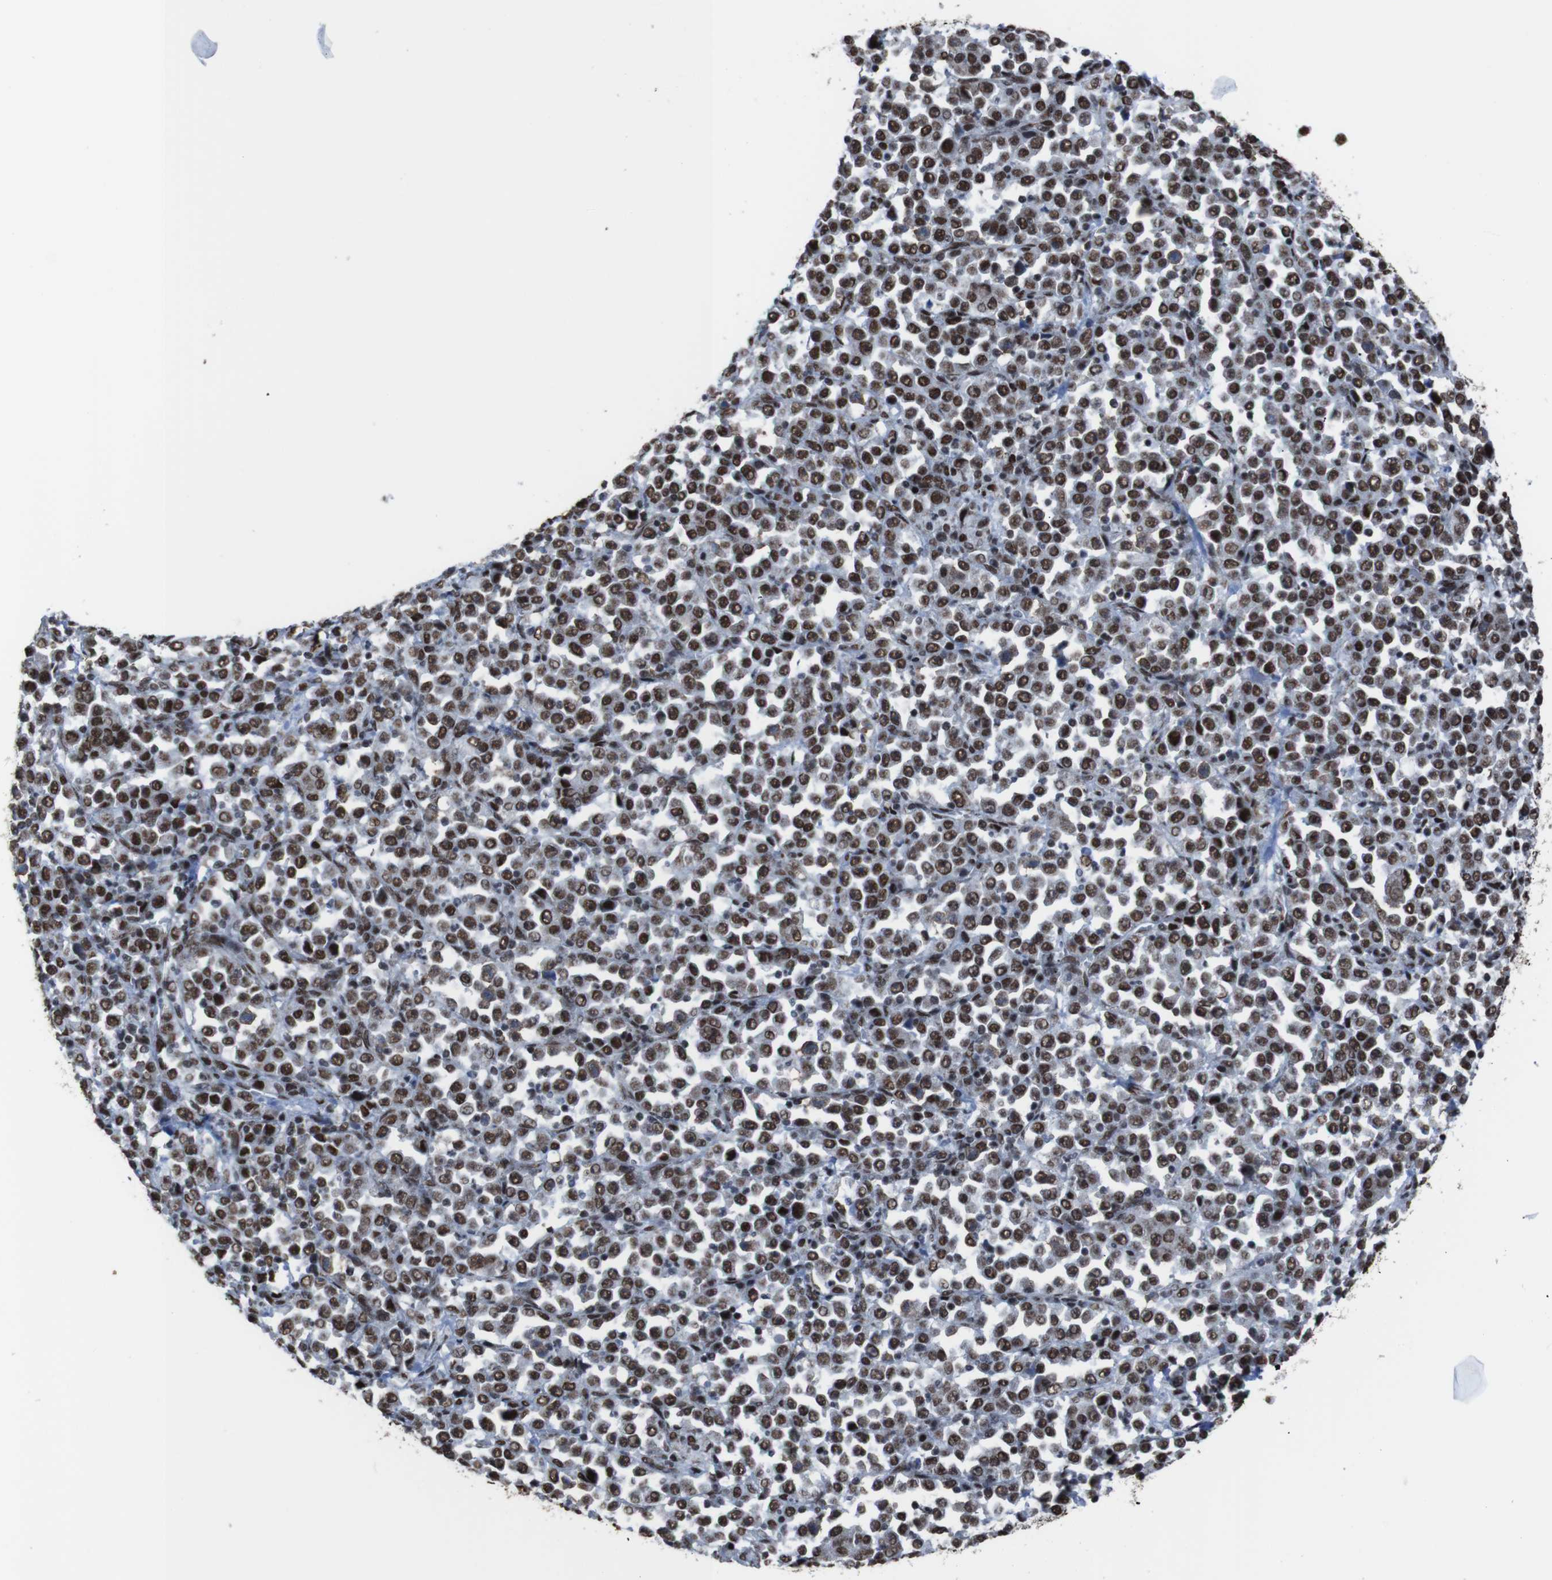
{"staining": {"intensity": "strong", "quantity": ">75%", "location": "nuclear"}, "tissue": "stomach cancer", "cell_type": "Tumor cells", "image_type": "cancer", "snomed": [{"axis": "morphology", "description": "Normal tissue, NOS"}, {"axis": "morphology", "description": "Adenocarcinoma, NOS"}, {"axis": "topography", "description": "Stomach, upper"}, {"axis": "topography", "description": "Stomach"}], "caption": "A high amount of strong nuclear staining is identified in approximately >75% of tumor cells in stomach cancer (adenocarcinoma) tissue. Immunohistochemistry stains the protein of interest in brown and the nuclei are stained blue.", "gene": "ROMO1", "patient": {"sex": "male", "age": 59}}